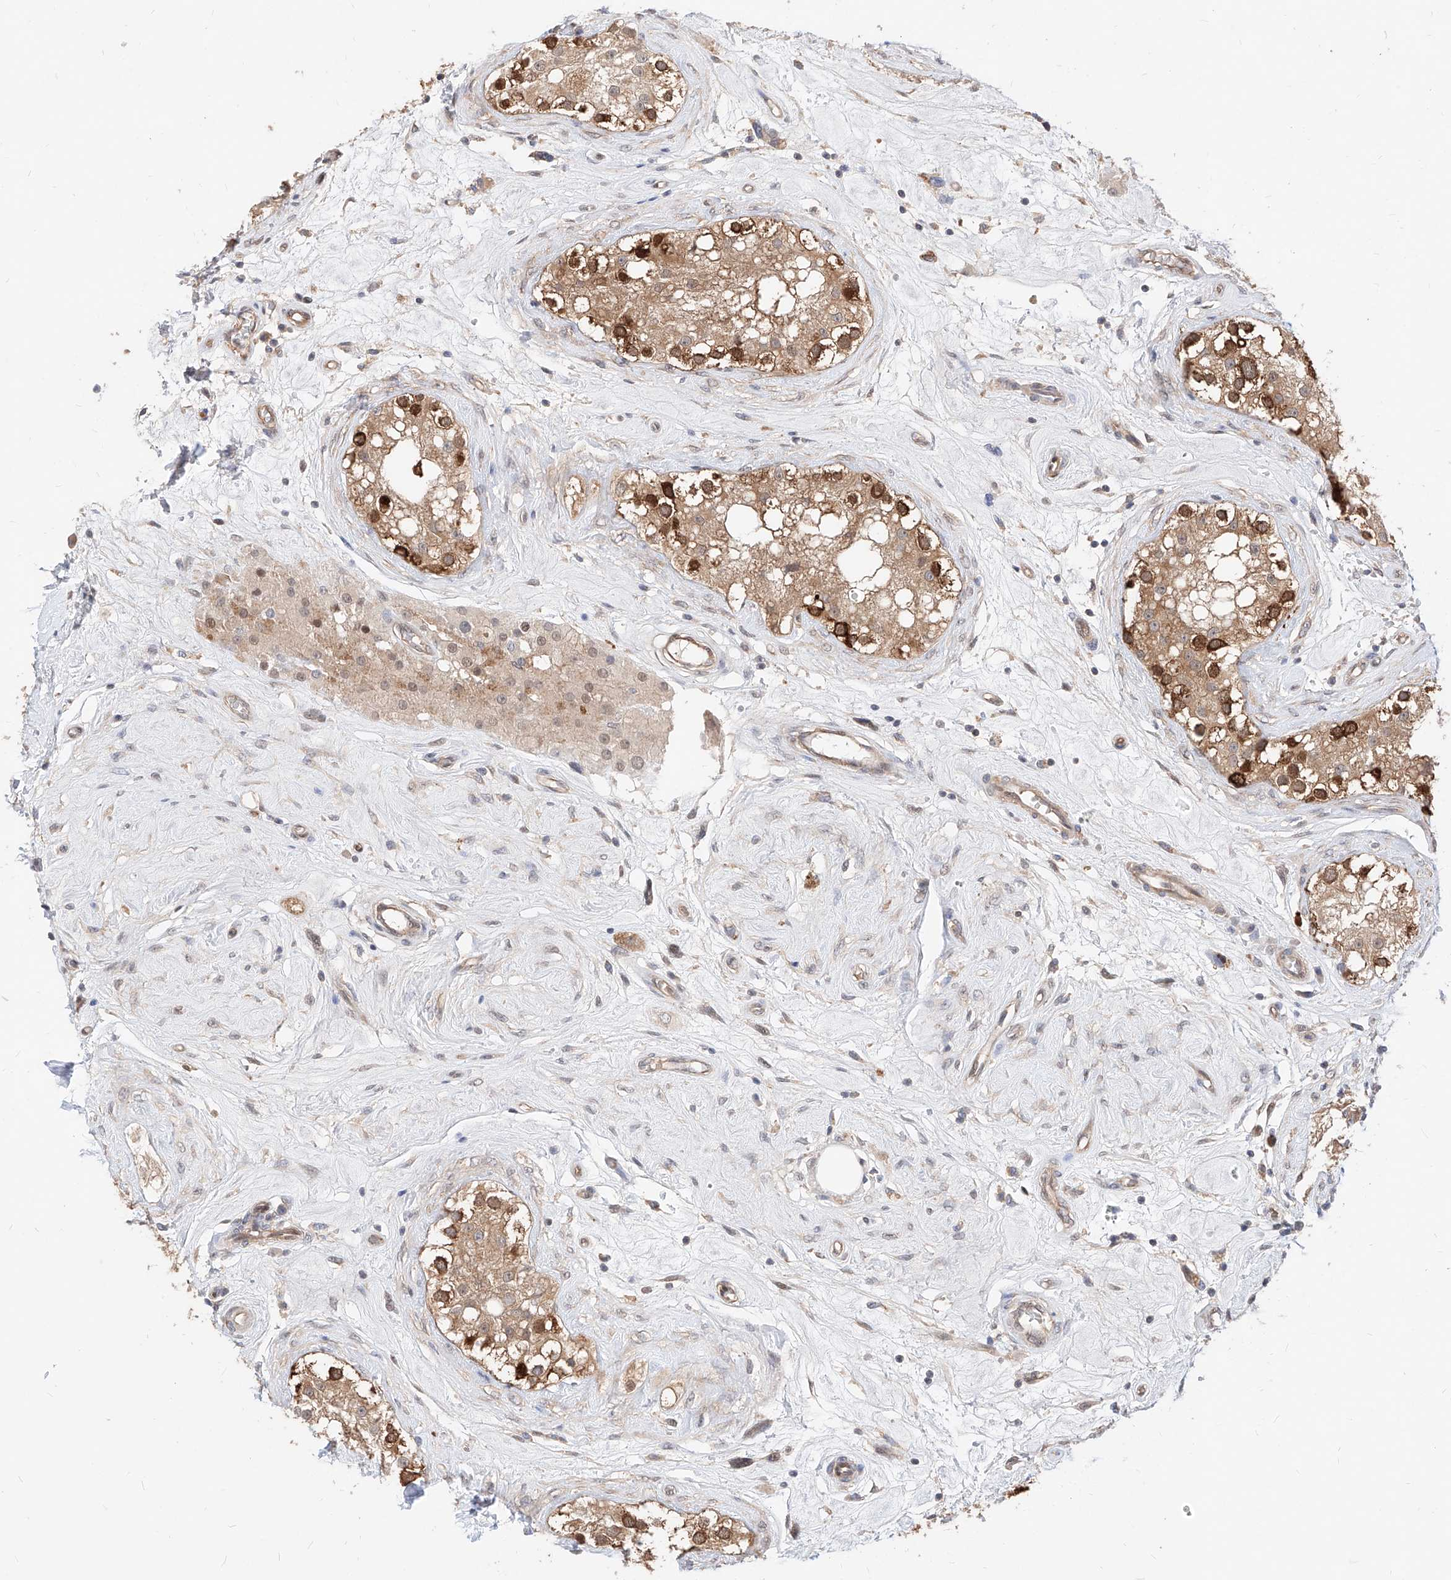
{"staining": {"intensity": "strong", "quantity": "25%-75%", "location": "cytoplasmic/membranous,nuclear"}, "tissue": "testis", "cell_type": "Cells in seminiferous ducts", "image_type": "normal", "snomed": [{"axis": "morphology", "description": "Normal tissue, NOS"}, {"axis": "topography", "description": "Testis"}], "caption": "Testis stained for a protein (brown) shows strong cytoplasmic/membranous,nuclear positive staining in approximately 25%-75% of cells in seminiferous ducts.", "gene": "TSNAX", "patient": {"sex": "male", "age": 84}}